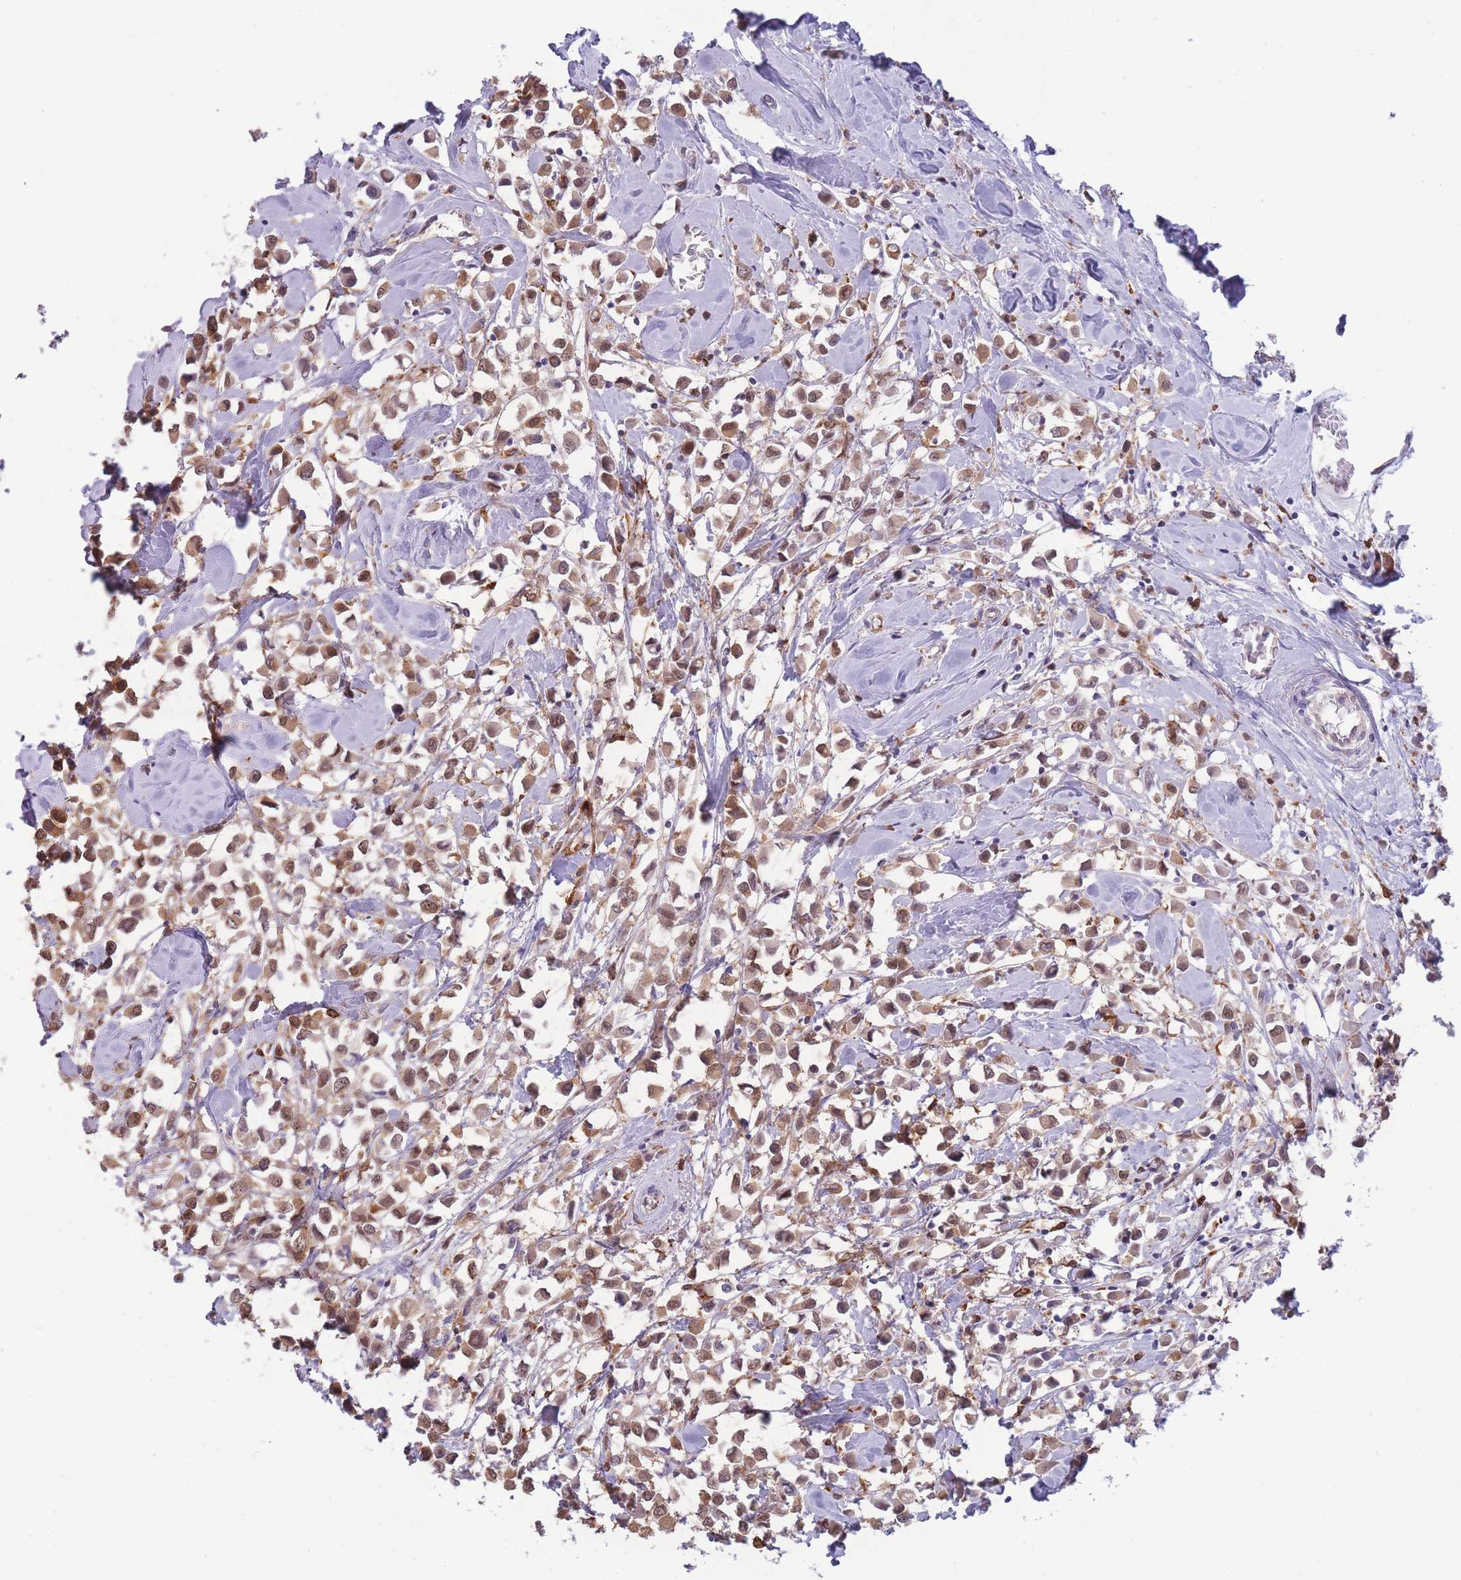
{"staining": {"intensity": "moderate", "quantity": ">75%", "location": "cytoplasmic/membranous,nuclear"}, "tissue": "breast cancer", "cell_type": "Tumor cells", "image_type": "cancer", "snomed": [{"axis": "morphology", "description": "Duct carcinoma"}, {"axis": "topography", "description": "Breast"}], "caption": "Moderate cytoplasmic/membranous and nuclear staining for a protein is present in about >75% of tumor cells of invasive ductal carcinoma (breast) using immunohistochemistry.", "gene": "TMEM121", "patient": {"sex": "female", "age": 61}}